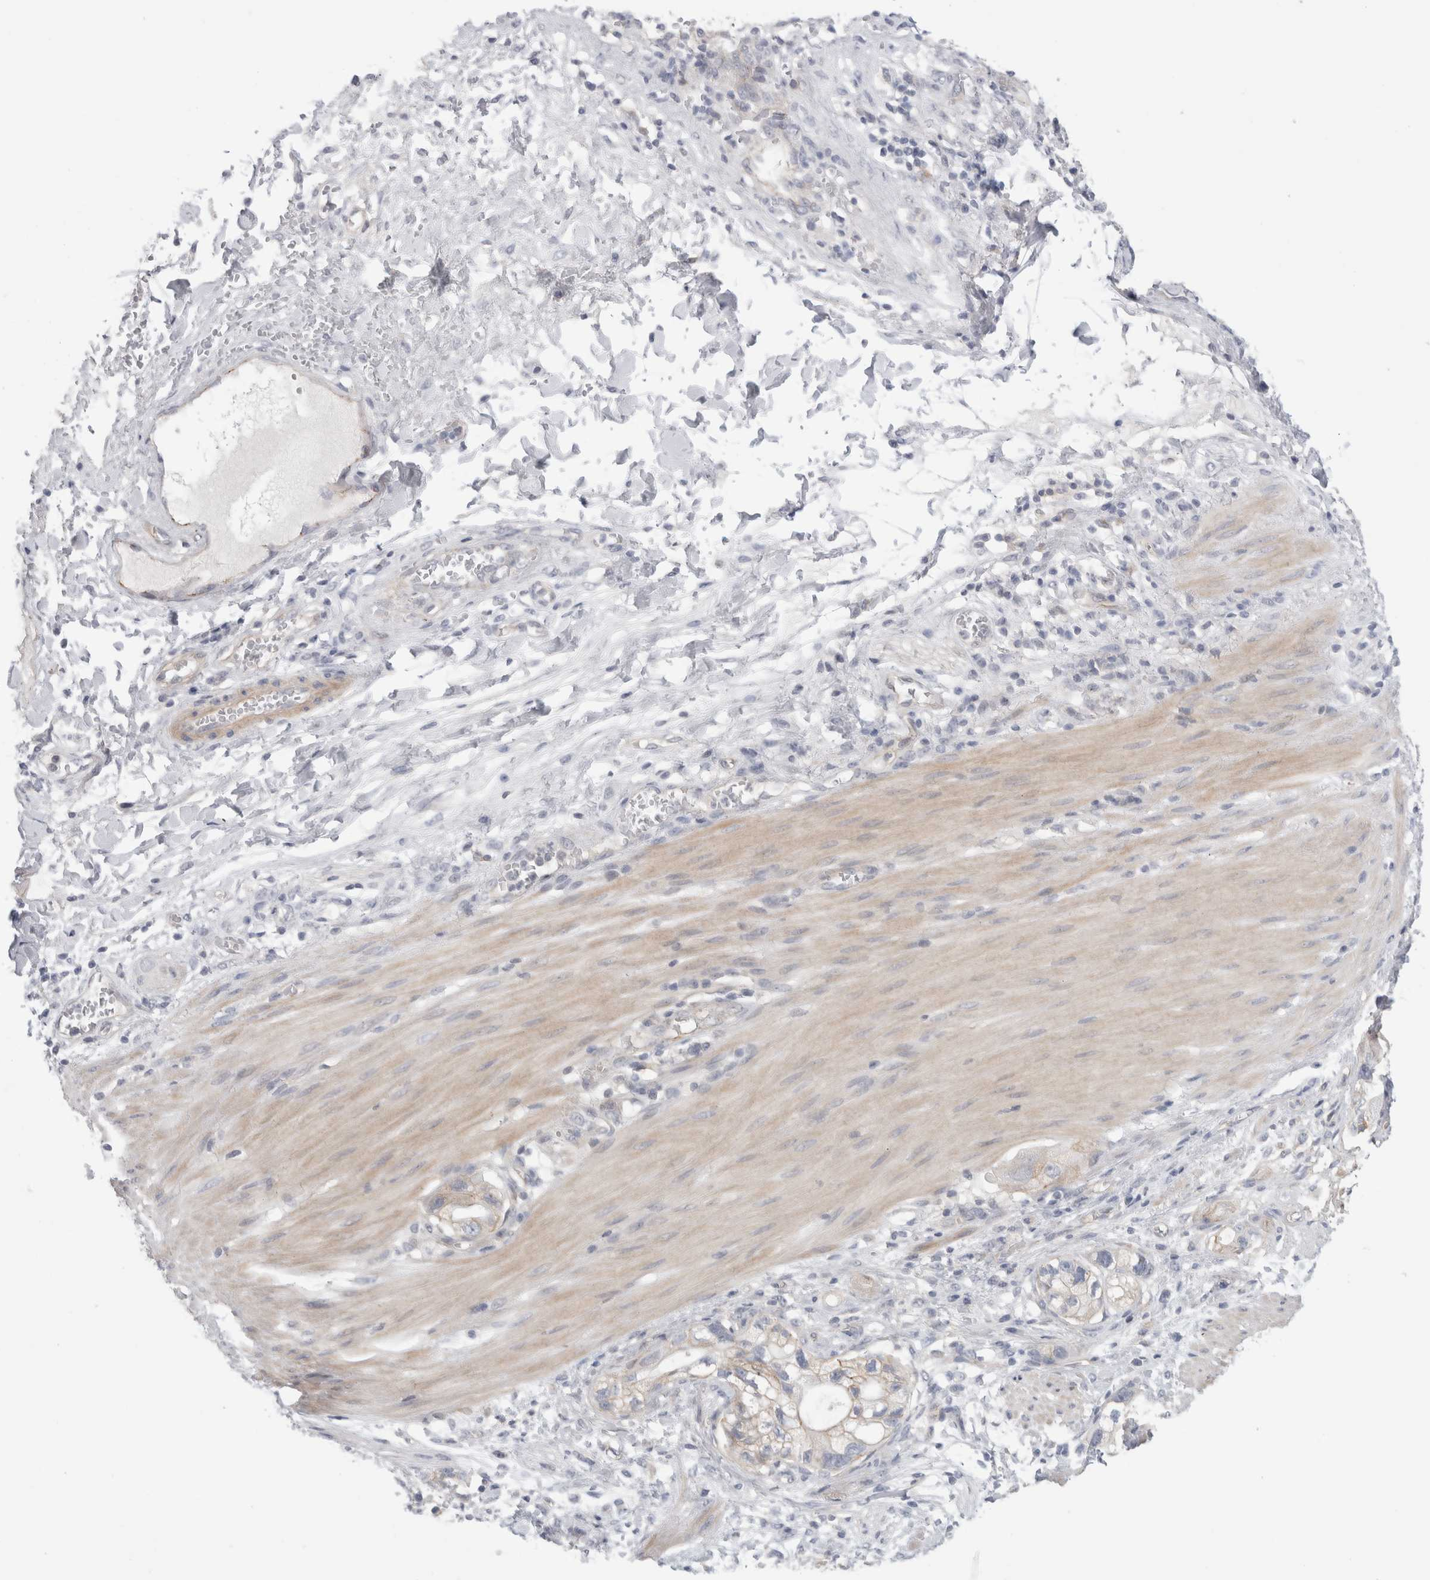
{"staining": {"intensity": "weak", "quantity": ">75%", "location": "cytoplasmic/membranous"}, "tissue": "stomach cancer", "cell_type": "Tumor cells", "image_type": "cancer", "snomed": [{"axis": "morphology", "description": "Adenocarcinoma, NOS"}, {"axis": "topography", "description": "Stomach"}, {"axis": "topography", "description": "Stomach, lower"}], "caption": "This is a micrograph of IHC staining of stomach cancer, which shows weak expression in the cytoplasmic/membranous of tumor cells.", "gene": "VANGL1", "patient": {"sex": "female", "age": 48}}